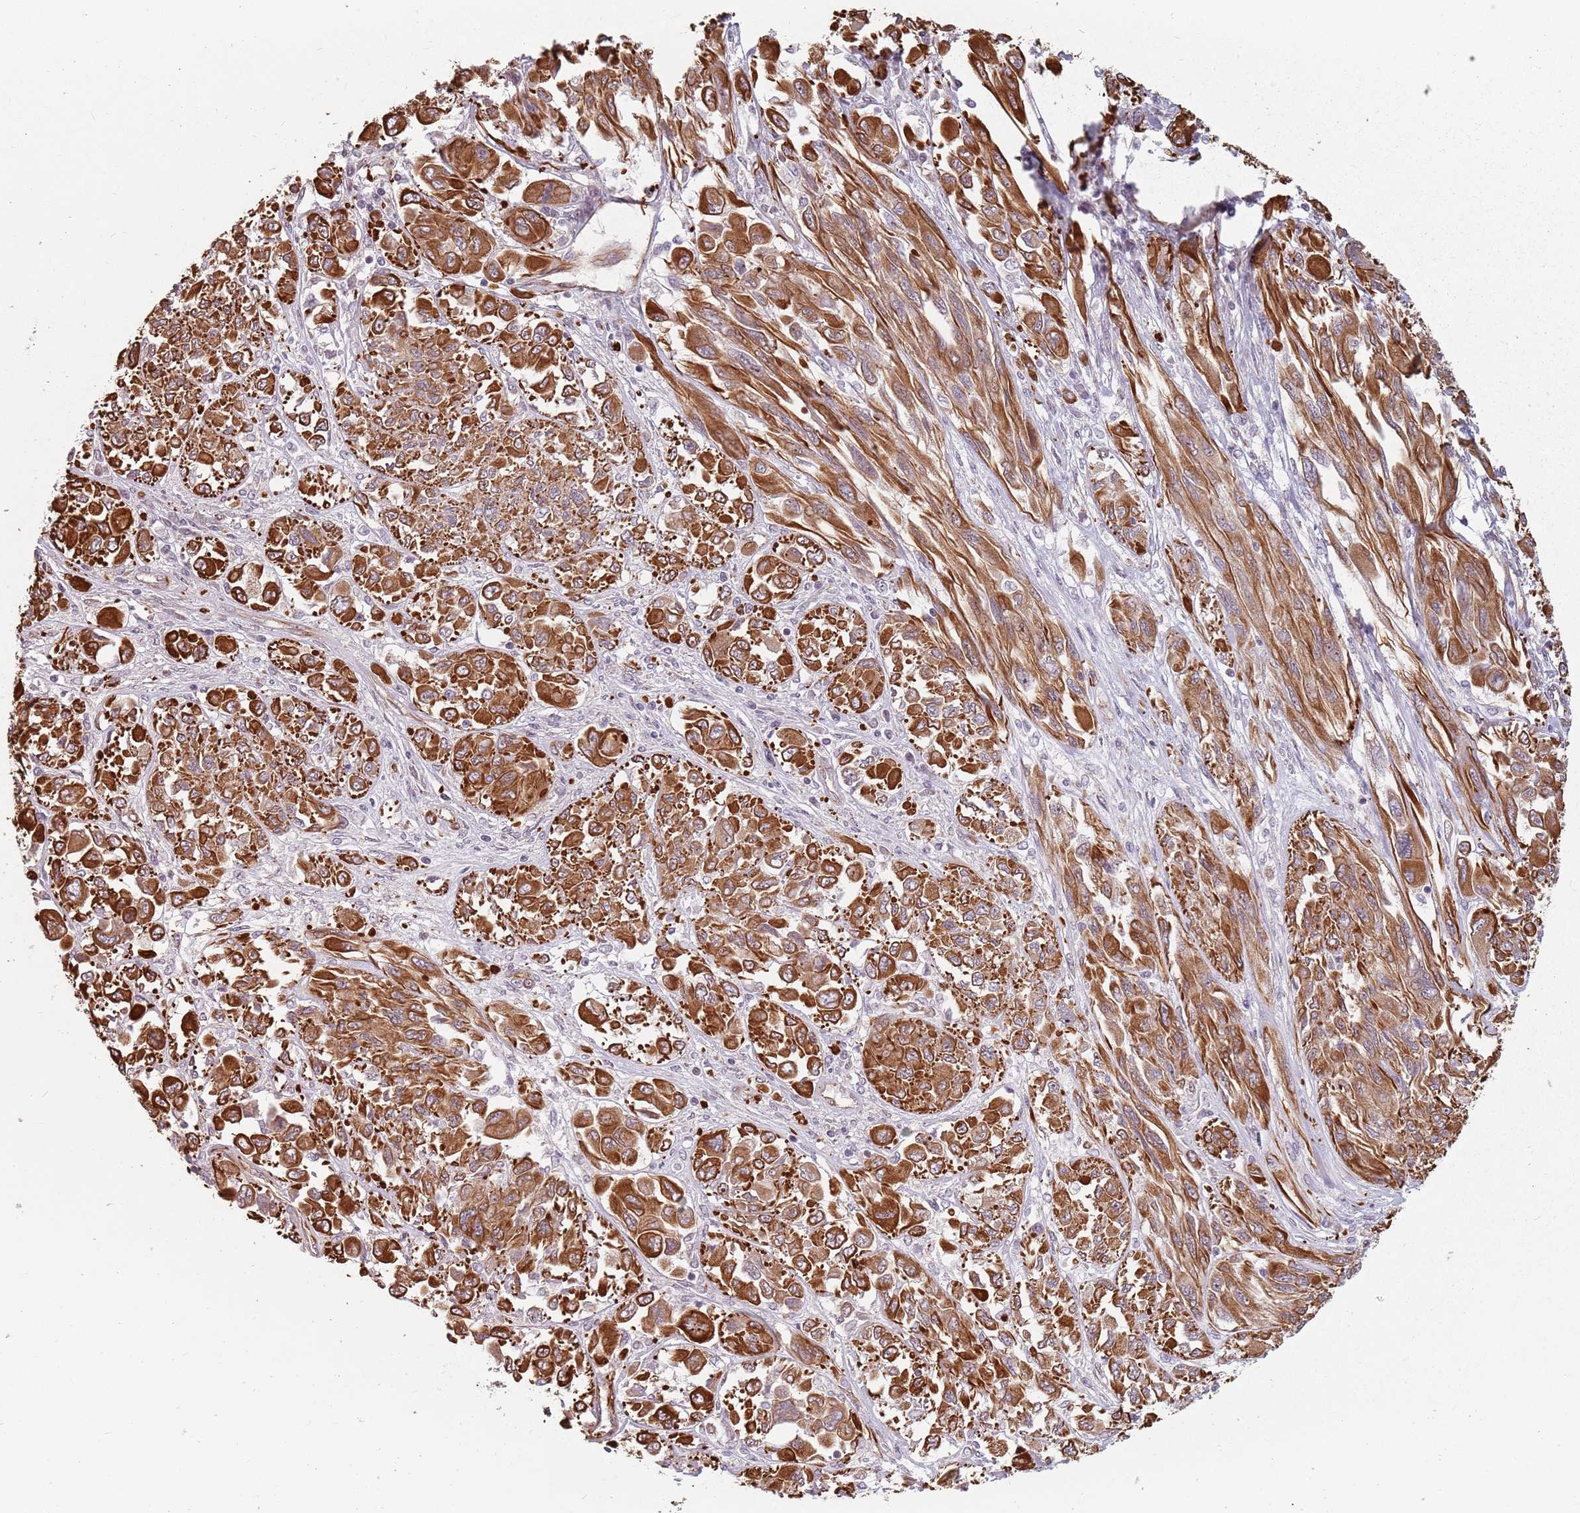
{"staining": {"intensity": "strong", "quantity": ">75%", "location": "cytoplasmic/membranous"}, "tissue": "melanoma", "cell_type": "Tumor cells", "image_type": "cancer", "snomed": [{"axis": "morphology", "description": "Malignant melanoma, NOS"}, {"axis": "topography", "description": "Skin"}], "caption": "Melanoma stained for a protein (brown) reveals strong cytoplasmic/membranous positive staining in approximately >75% of tumor cells.", "gene": "GAS2L3", "patient": {"sex": "female", "age": 91}}